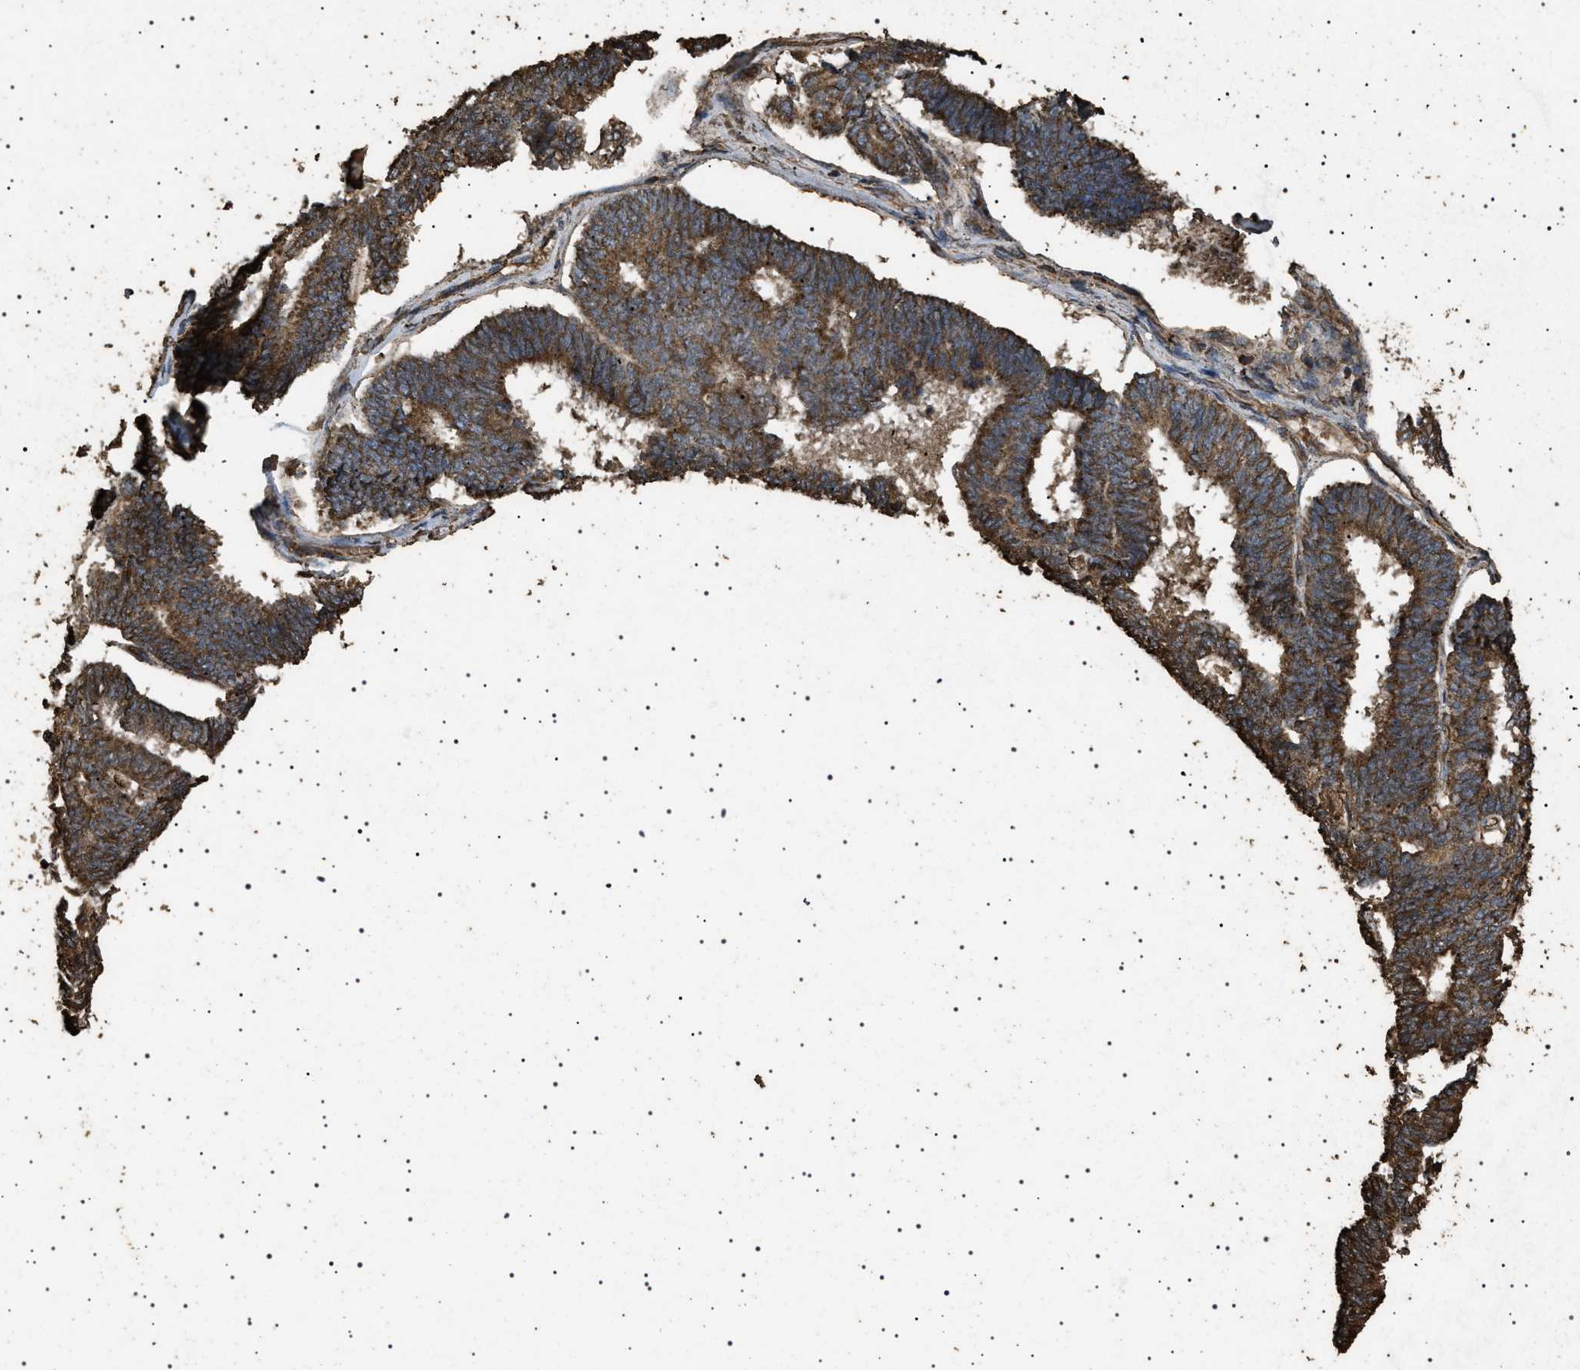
{"staining": {"intensity": "strong", "quantity": ">75%", "location": "cytoplasmic/membranous"}, "tissue": "endometrial cancer", "cell_type": "Tumor cells", "image_type": "cancer", "snomed": [{"axis": "morphology", "description": "Adenocarcinoma, NOS"}, {"axis": "topography", "description": "Endometrium"}], "caption": "IHC (DAB (3,3'-diaminobenzidine)) staining of endometrial adenocarcinoma exhibits strong cytoplasmic/membranous protein positivity in approximately >75% of tumor cells.", "gene": "CYRIA", "patient": {"sex": "female", "age": 70}}